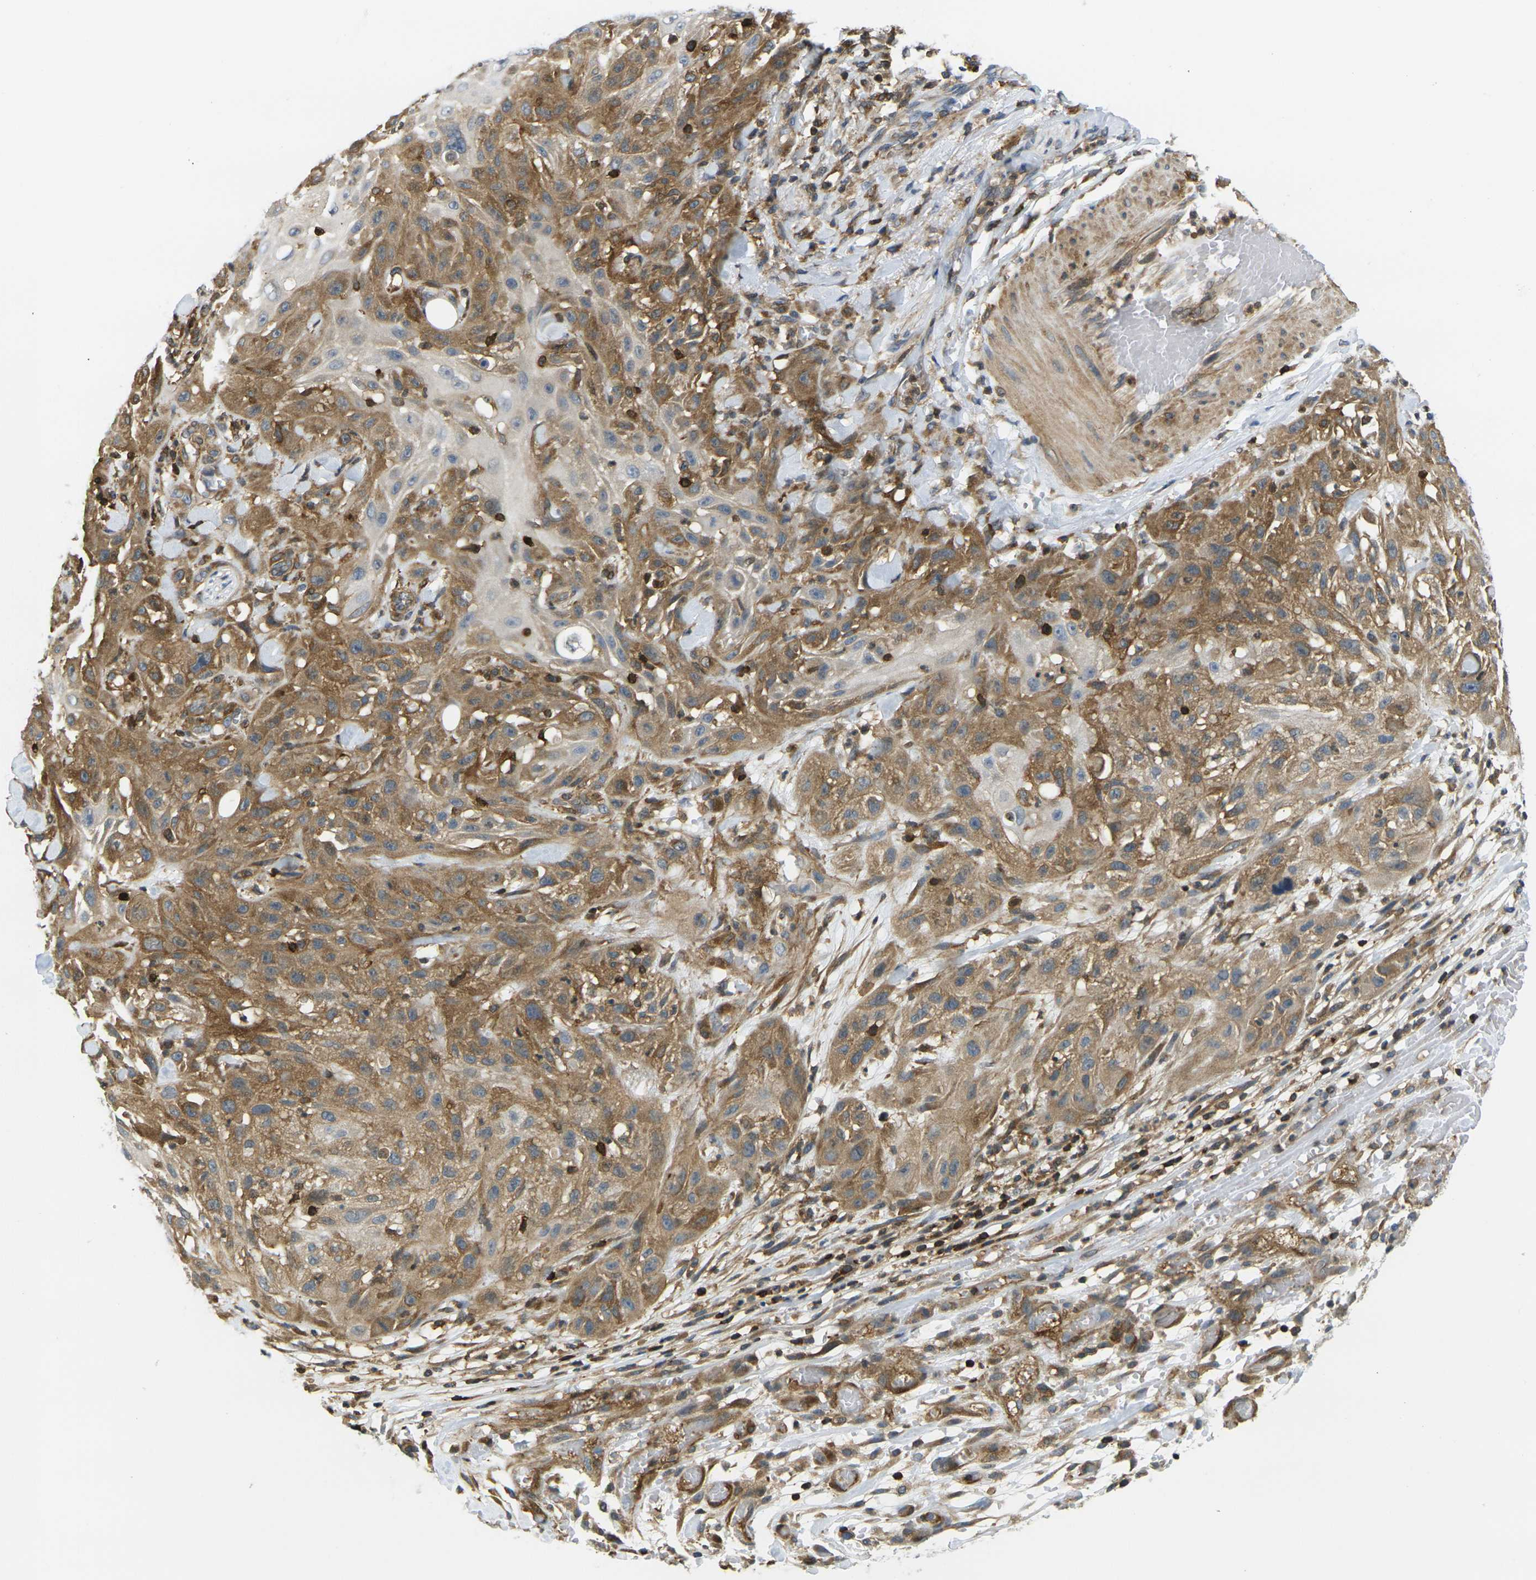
{"staining": {"intensity": "moderate", "quantity": ">75%", "location": "cytoplasmic/membranous,nuclear"}, "tissue": "skin cancer", "cell_type": "Tumor cells", "image_type": "cancer", "snomed": [{"axis": "morphology", "description": "Squamous cell carcinoma, NOS"}, {"axis": "topography", "description": "Skin"}], "caption": "An image of squamous cell carcinoma (skin) stained for a protein displays moderate cytoplasmic/membranous and nuclear brown staining in tumor cells. (DAB IHC with brightfield microscopy, high magnification).", "gene": "LASP1", "patient": {"sex": "male", "age": 75}}